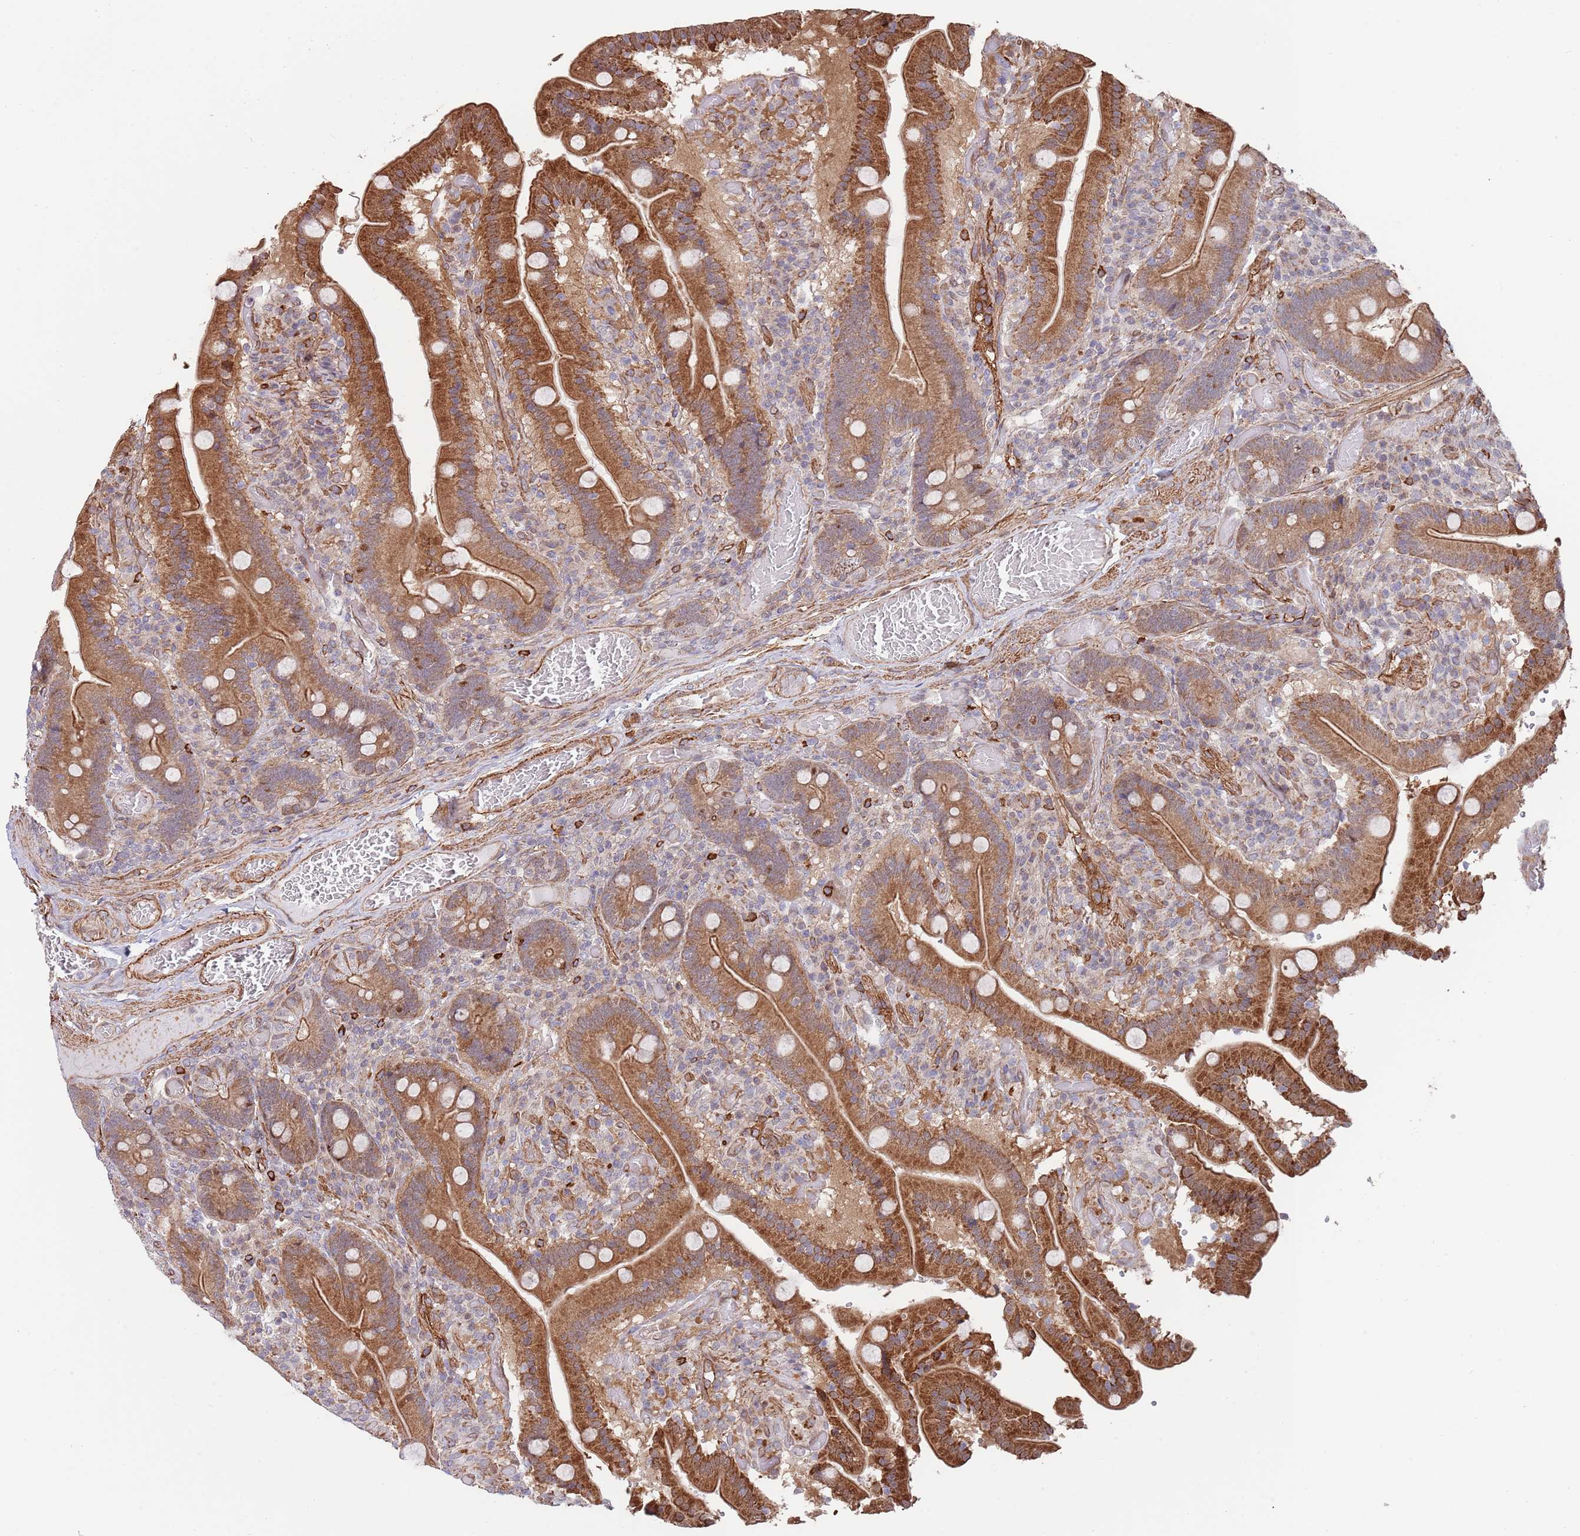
{"staining": {"intensity": "strong", "quantity": "25%-75%", "location": "cytoplasmic/membranous,nuclear"}, "tissue": "duodenum", "cell_type": "Glandular cells", "image_type": "normal", "snomed": [{"axis": "morphology", "description": "Normal tissue, NOS"}, {"axis": "topography", "description": "Duodenum"}], "caption": "Glandular cells reveal high levels of strong cytoplasmic/membranous,nuclear staining in about 25%-75% of cells in normal human duodenum.", "gene": "BPNT1", "patient": {"sex": "female", "age": 62}}